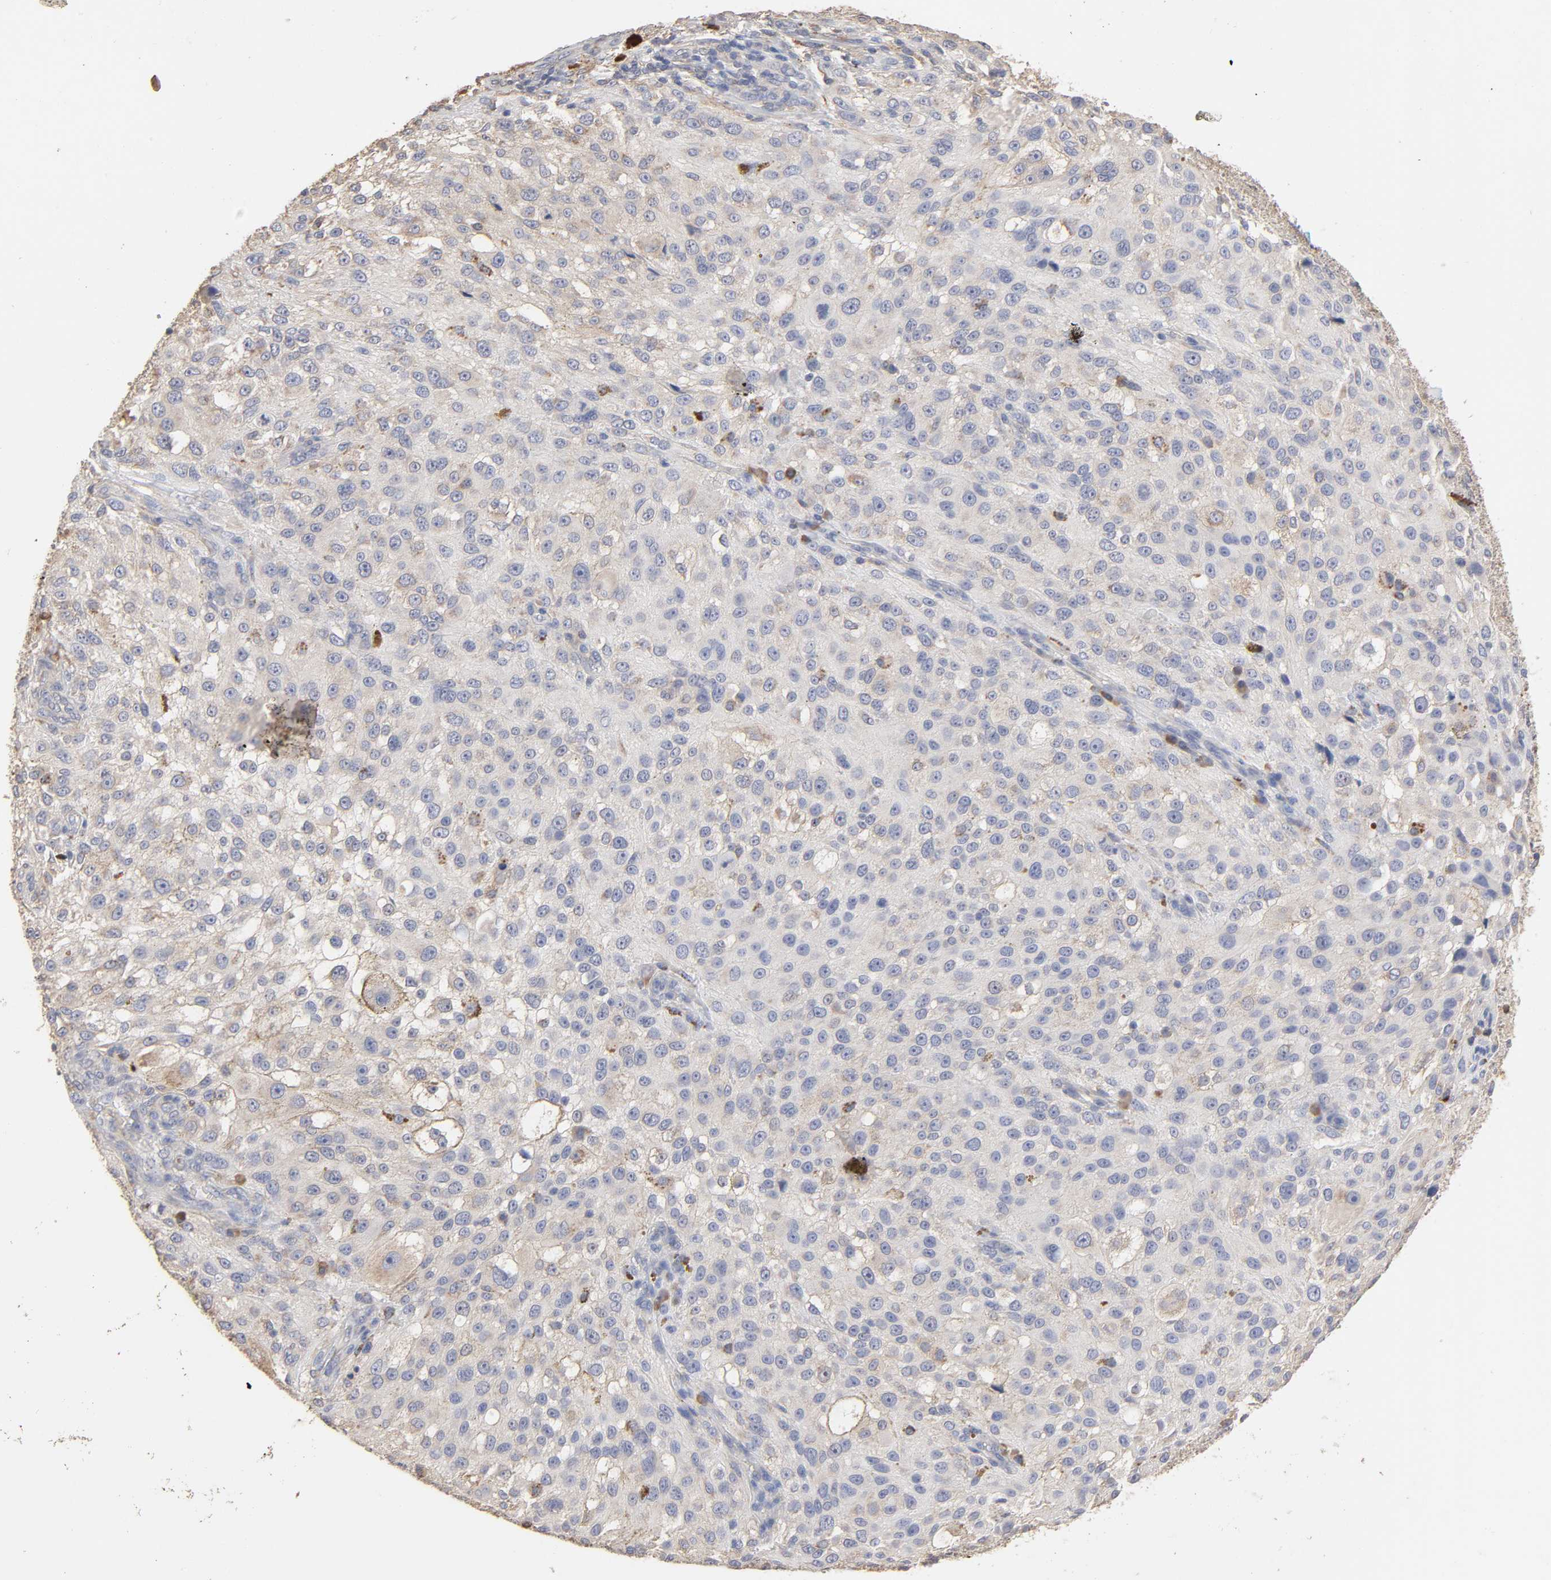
{"staining": {"intensity": "weak", "quantity": "<25%", "location": "cytoplasmic/membranous"}, "tissue": "melanoma", "cell_type": "Tumor cells", "image_type": "cancer", "snomed": [{"axis": "morphology", "description": "Necrosis, NOS"}, {"axis": "morphology", "description": "Malignant melanoma, NOS"}, {"axis": "topography", "description": "Skin"}], "caption": "Micrograph shows no significant protein staining in tumor cells of malignant melanoma. (DAB IHC visualized using brightfield microscopy, high magnification).", "gene": "EIF4G2", "patient": {"sex": "female", "age": 87}}